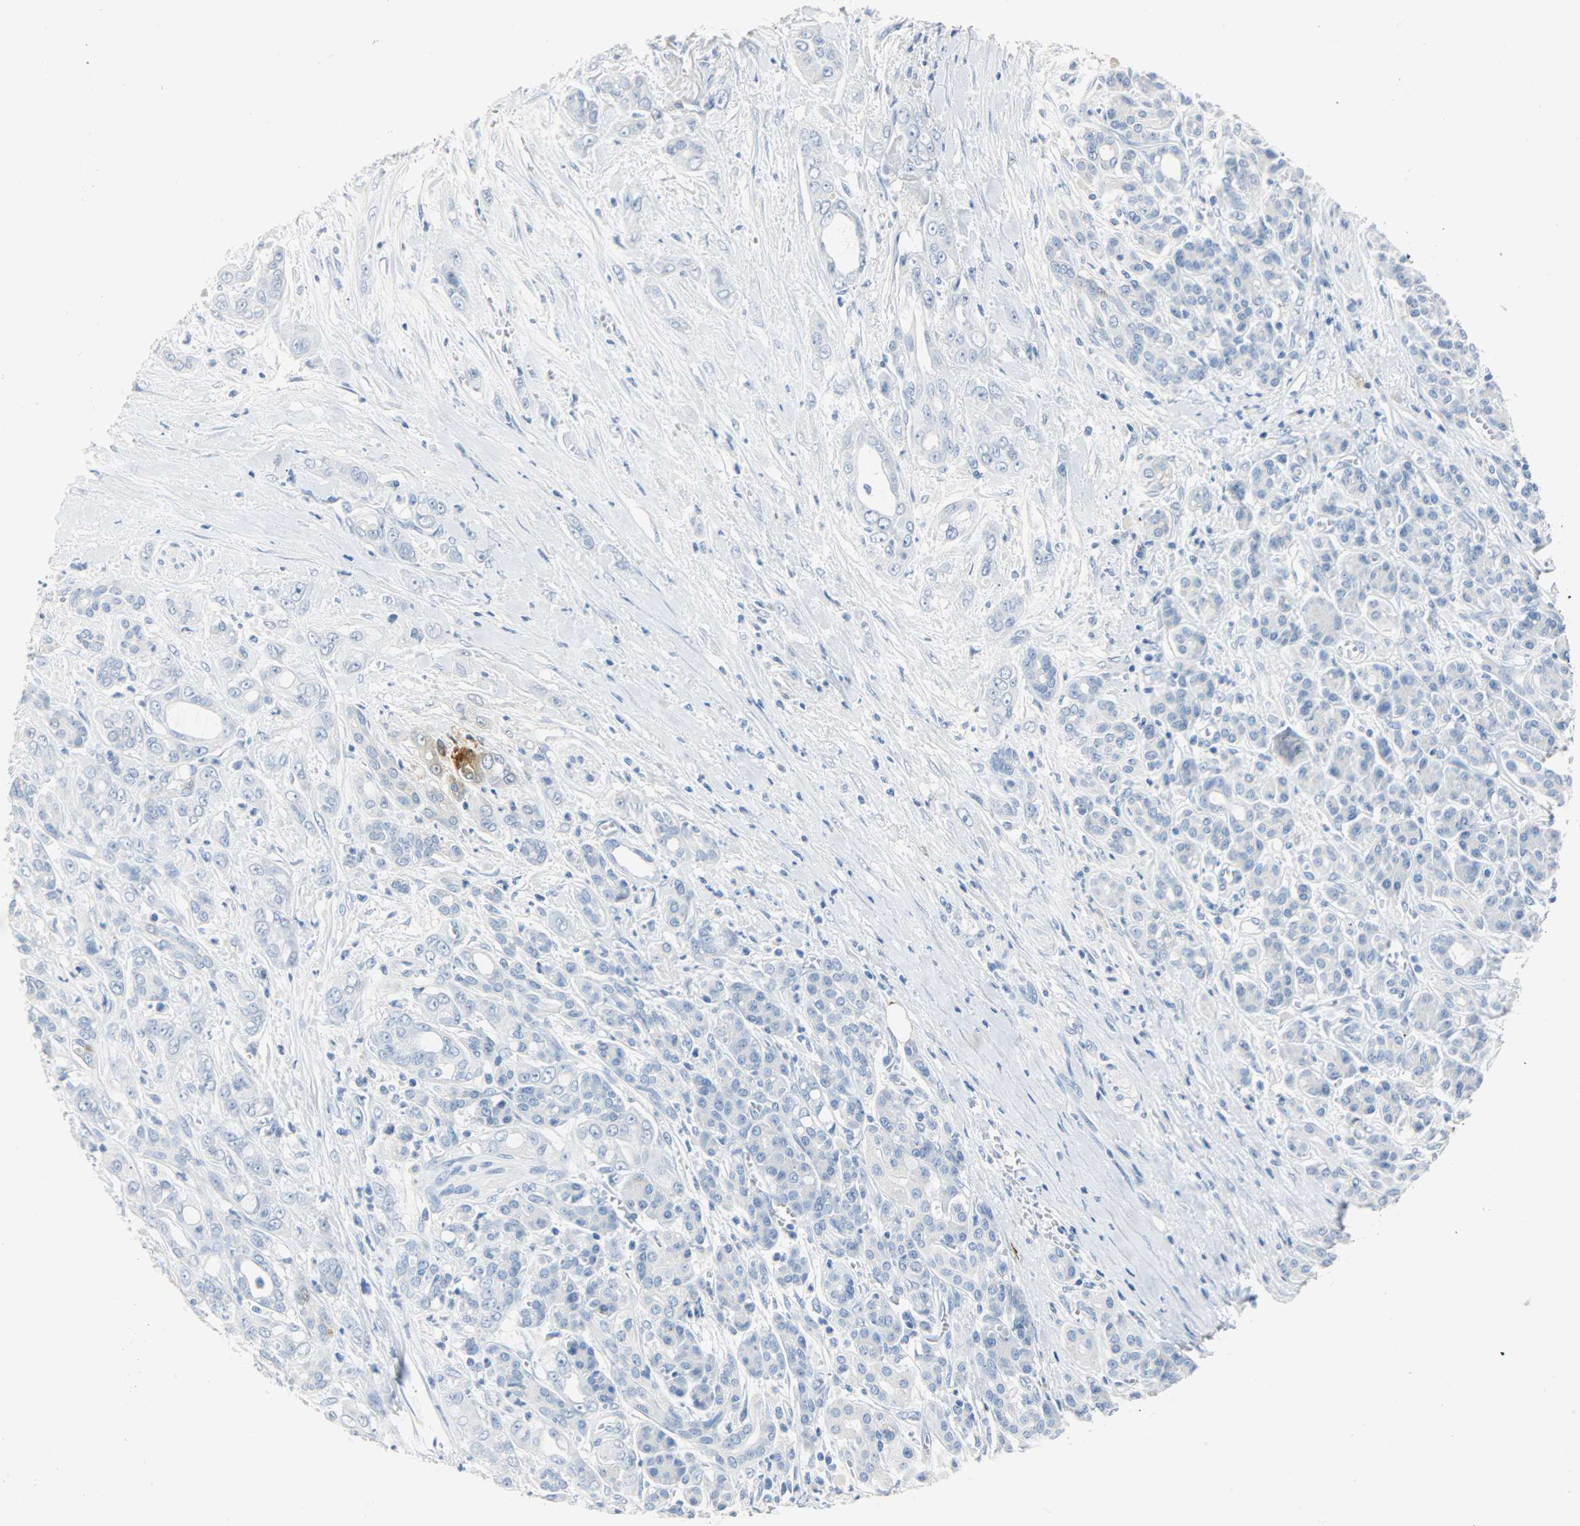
{"staining": {"intensity": "negative", "quantity": "none", "location": "none"}, "tissue": "pancreatic cancer", "cell_type": "Tumor cells", "image_type": "cancer", "snomed": [{"axis": "morphology", "description": "Adenocarcinoma, NOS"}, {"axis": "topography", "description": "Pancreas"}], "caption": "IHC image of pancreatic cancer stained for a protein (brown), which displays no positivity in tumor cells.", "gene": "CA3", "patient": {"sex": "male", "age": 59}}